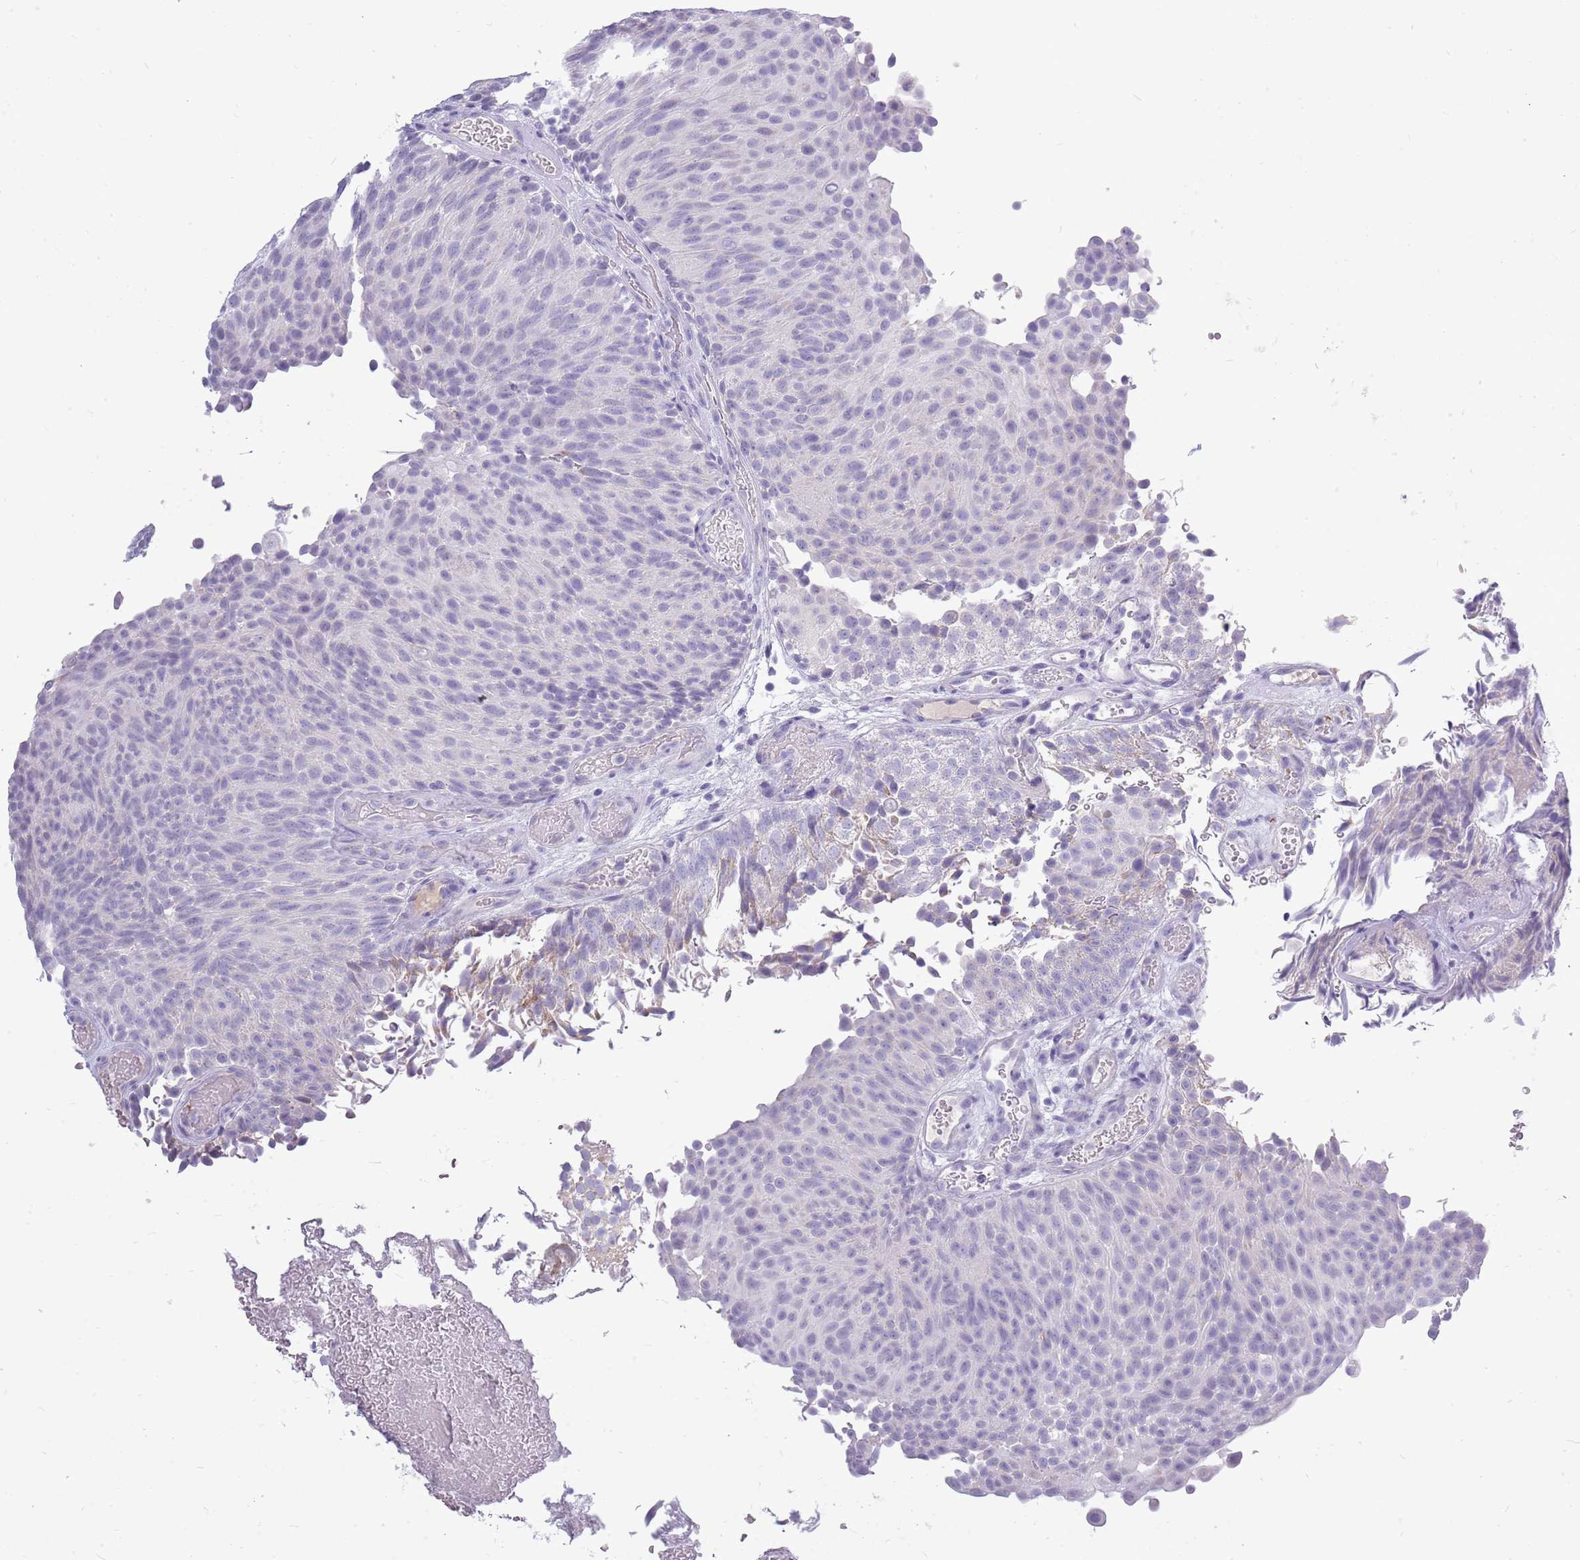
{"staining": {"intensity": "negative", "quantity": "none", "location": "none"}, "tissue": "urothelial cancer", "cell_type": "Tumor cells", "image_type": "cancer", "snomed": [{"axis": "morphology", "description": "Urothelial carcinoma, Low grade"}, {"axis": "topography", "description": "Urinary bladder"}], "caption": "This is a photomicrograph of immunohistochemistry (IHC) staining of urothelial cancer, which shows no staining in tumor cells.", "gene": "ZNF425", "patient": {"sex": "male", "age": 78}}